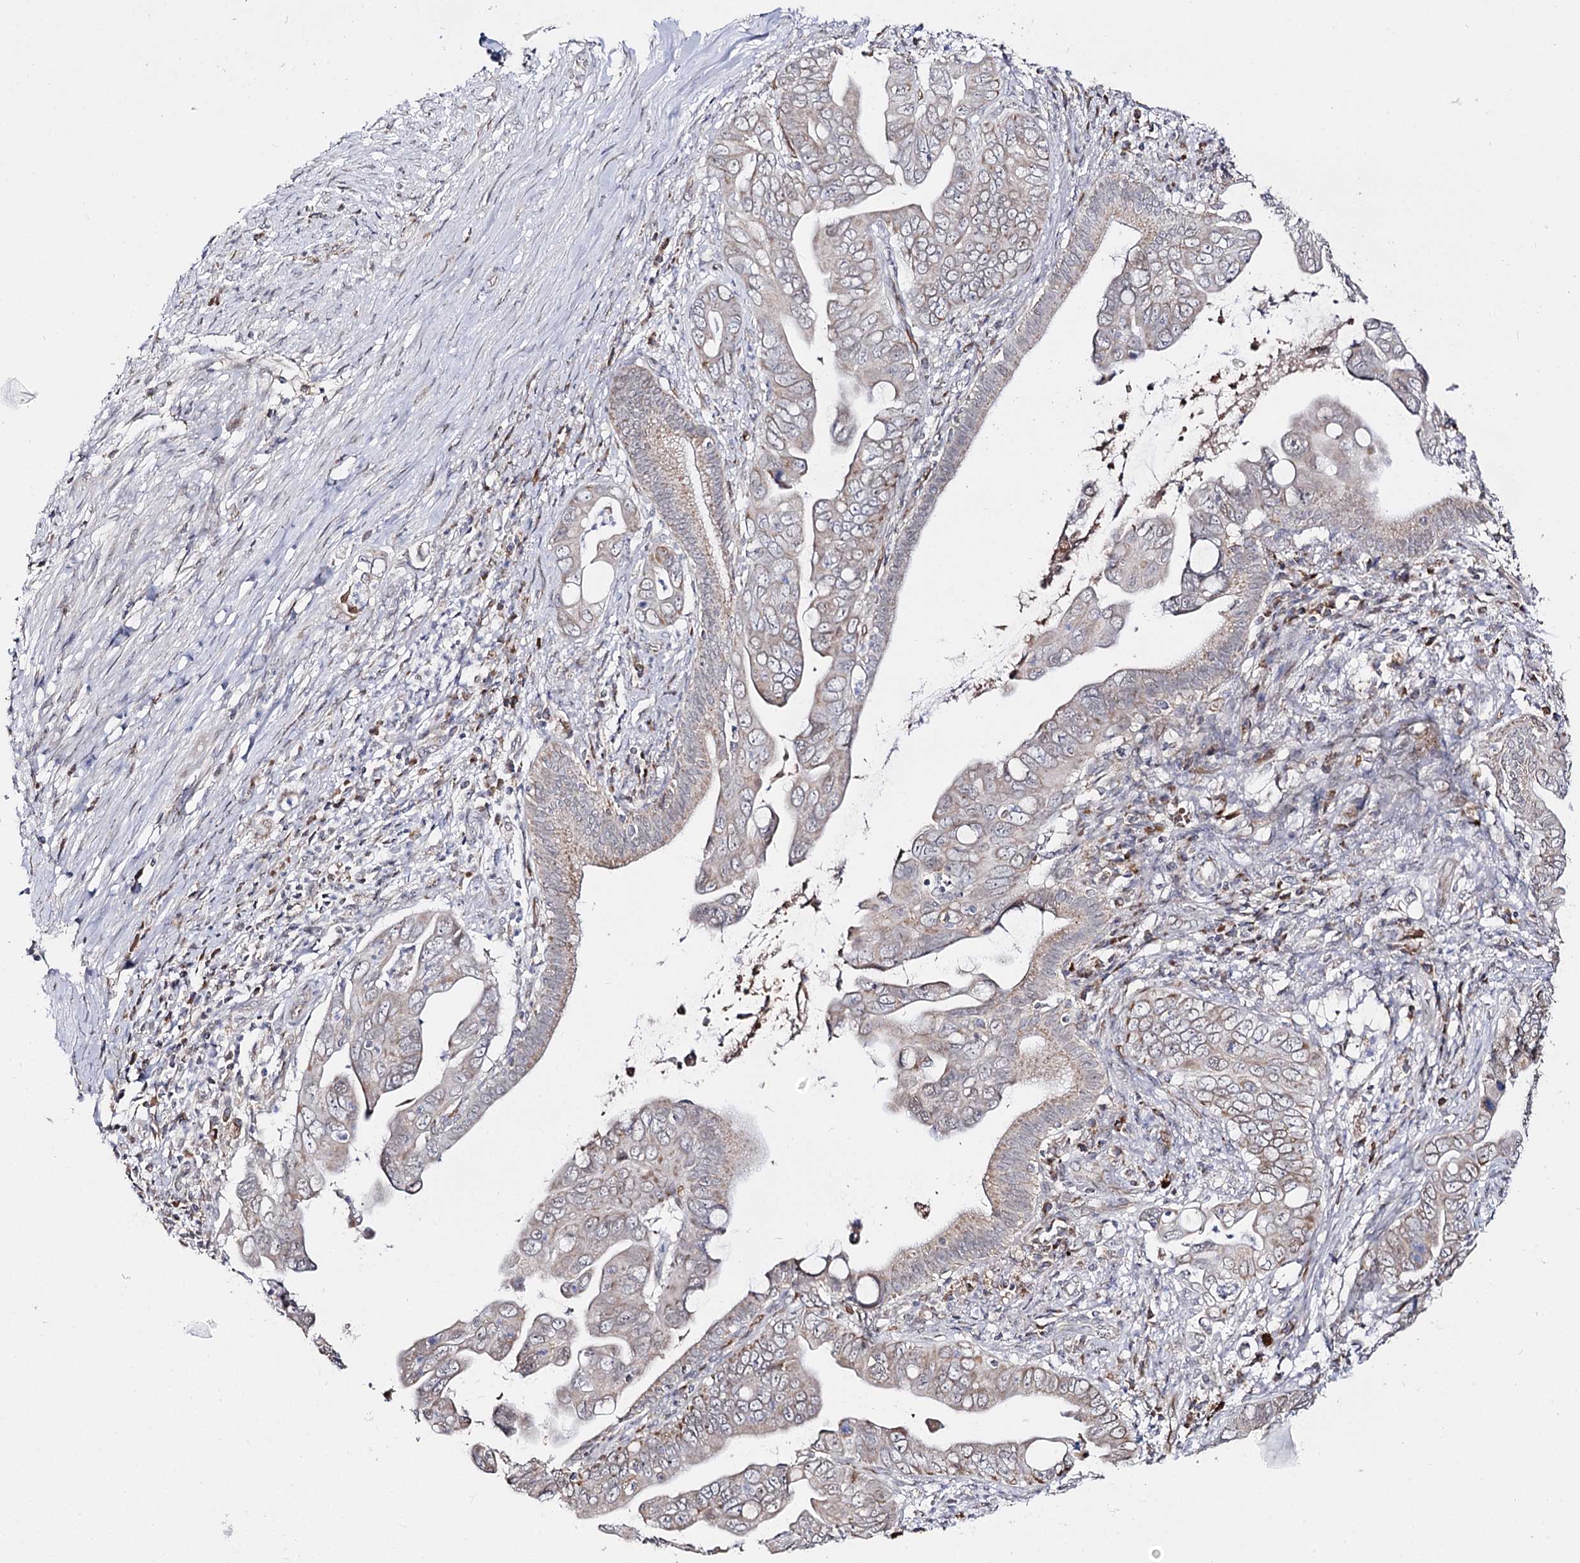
{"staining": {"intensity": "weak", "quantity": "<25%", "location": "cytoplasmic/membranous"}, "tissue": "pancreatic cancer", "cell_type": "Tumor cells", "image_type": "cancer", "snomed": [{"axis": "morphology", "description": "Adenocarcinoma, NOS"}, {"axis": "topography", "description": "Pancreas"}], "caption": "Immunohistochemical staining of pancreatic cancer (adenocarcinoma) shows no significant staining in tumor cells.", "gene": "CBR4", "patient": {"sex": "male", "age": 75}}